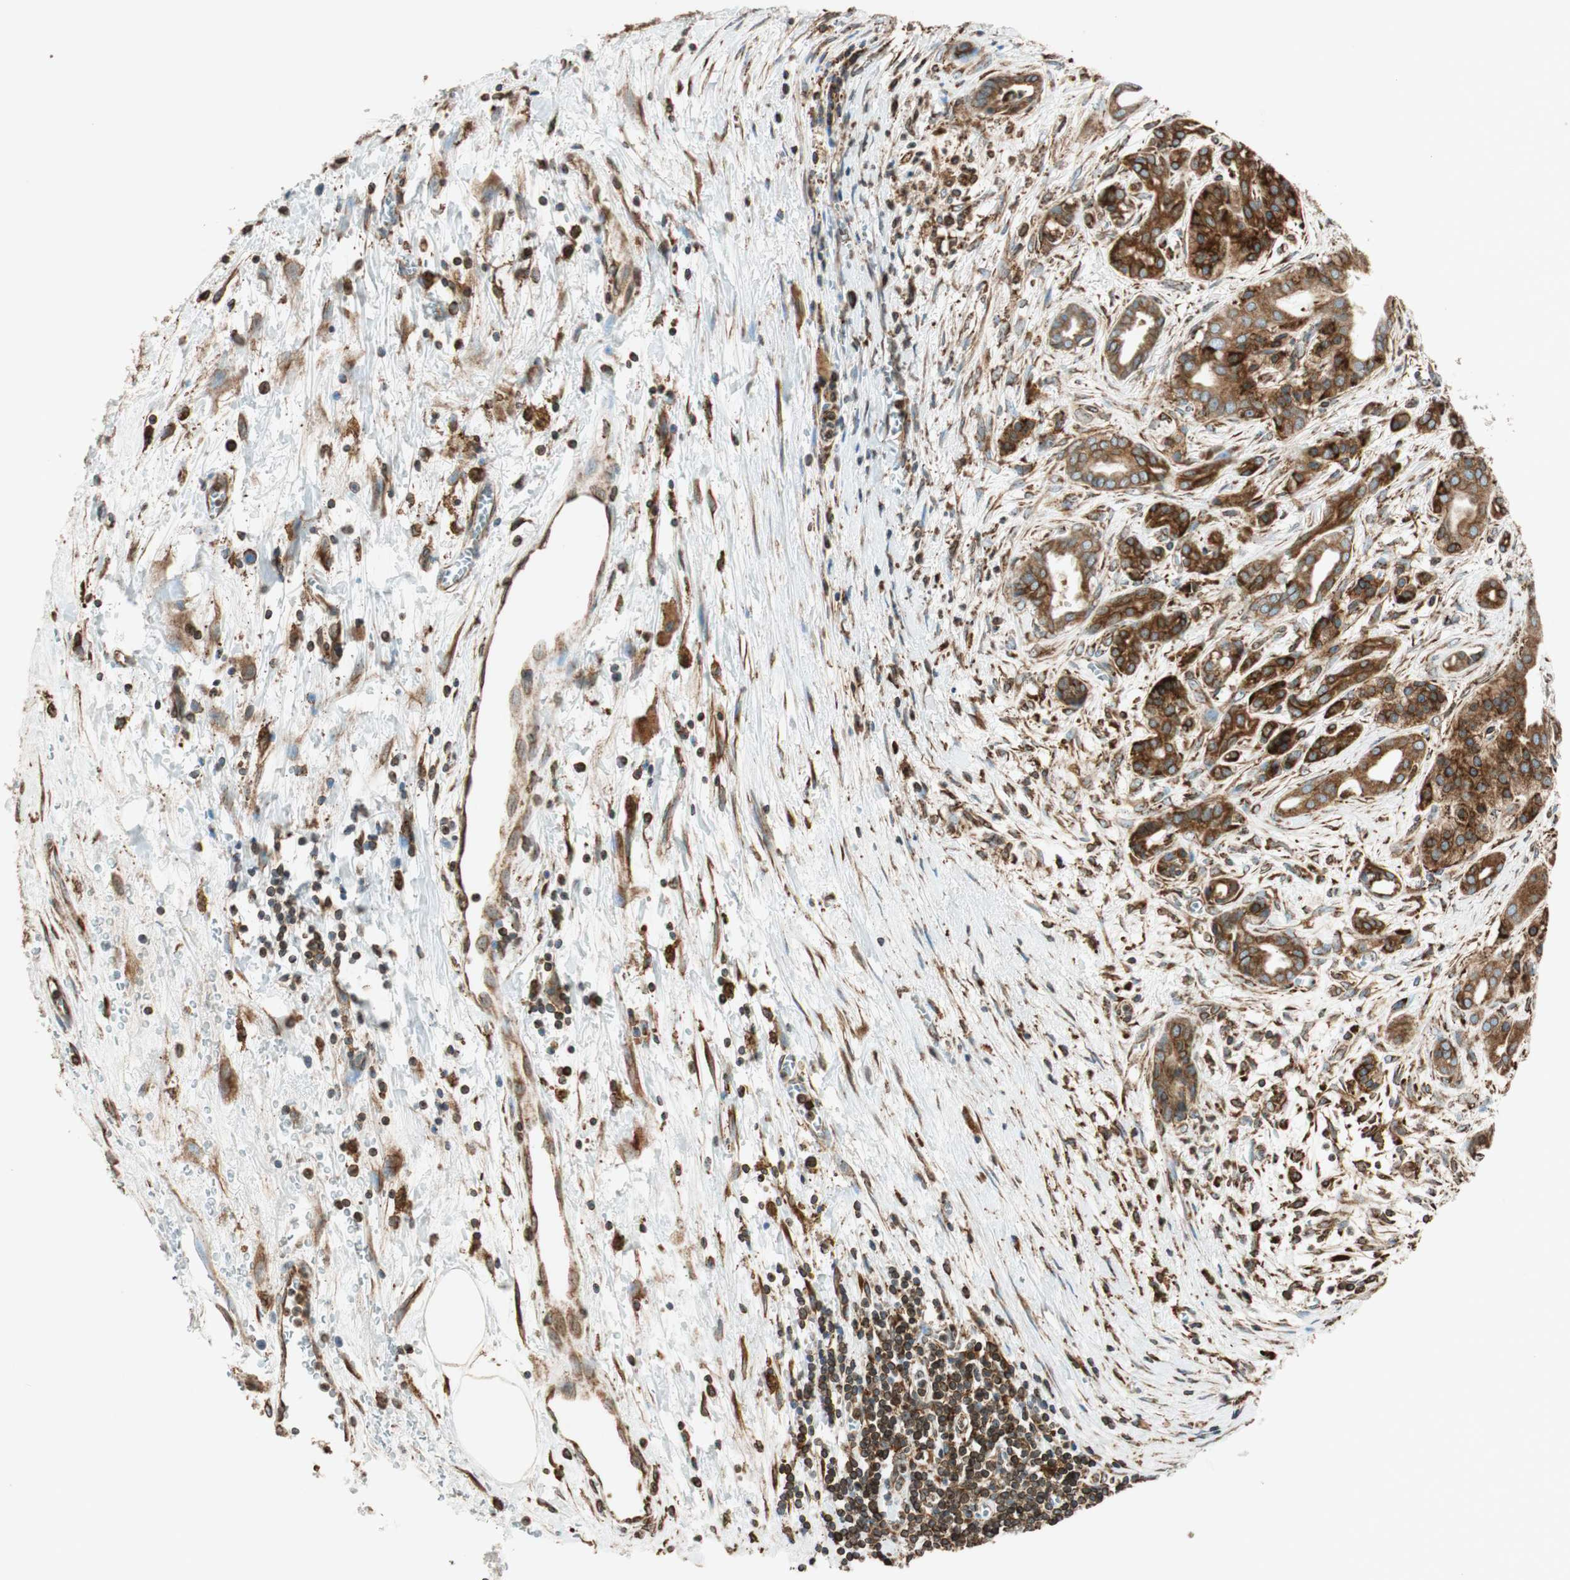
{"staining": {"intensity": "strong", "quantity": ">75%", "location": "cytoplasmic/membranous"}, "tissue": "pancreatic cancer", "cell_type": "Tumor cells", "image_type": "cancer", "snomed": [{"axis": "morphology", "description": "Adenocarcinoma, NOS"}, {"axis": "topography", "description": "Pancreas"}], "caption": "A photomicrograph showing strong cytoplasmic/membranous positivity in about >75% of tumor cells in pancreatic adenocarcinoma, as visualized by brown immunohistochemical staining.", "gene": "PRKCSH", "patient": {"sex": "male", "age": 59}}